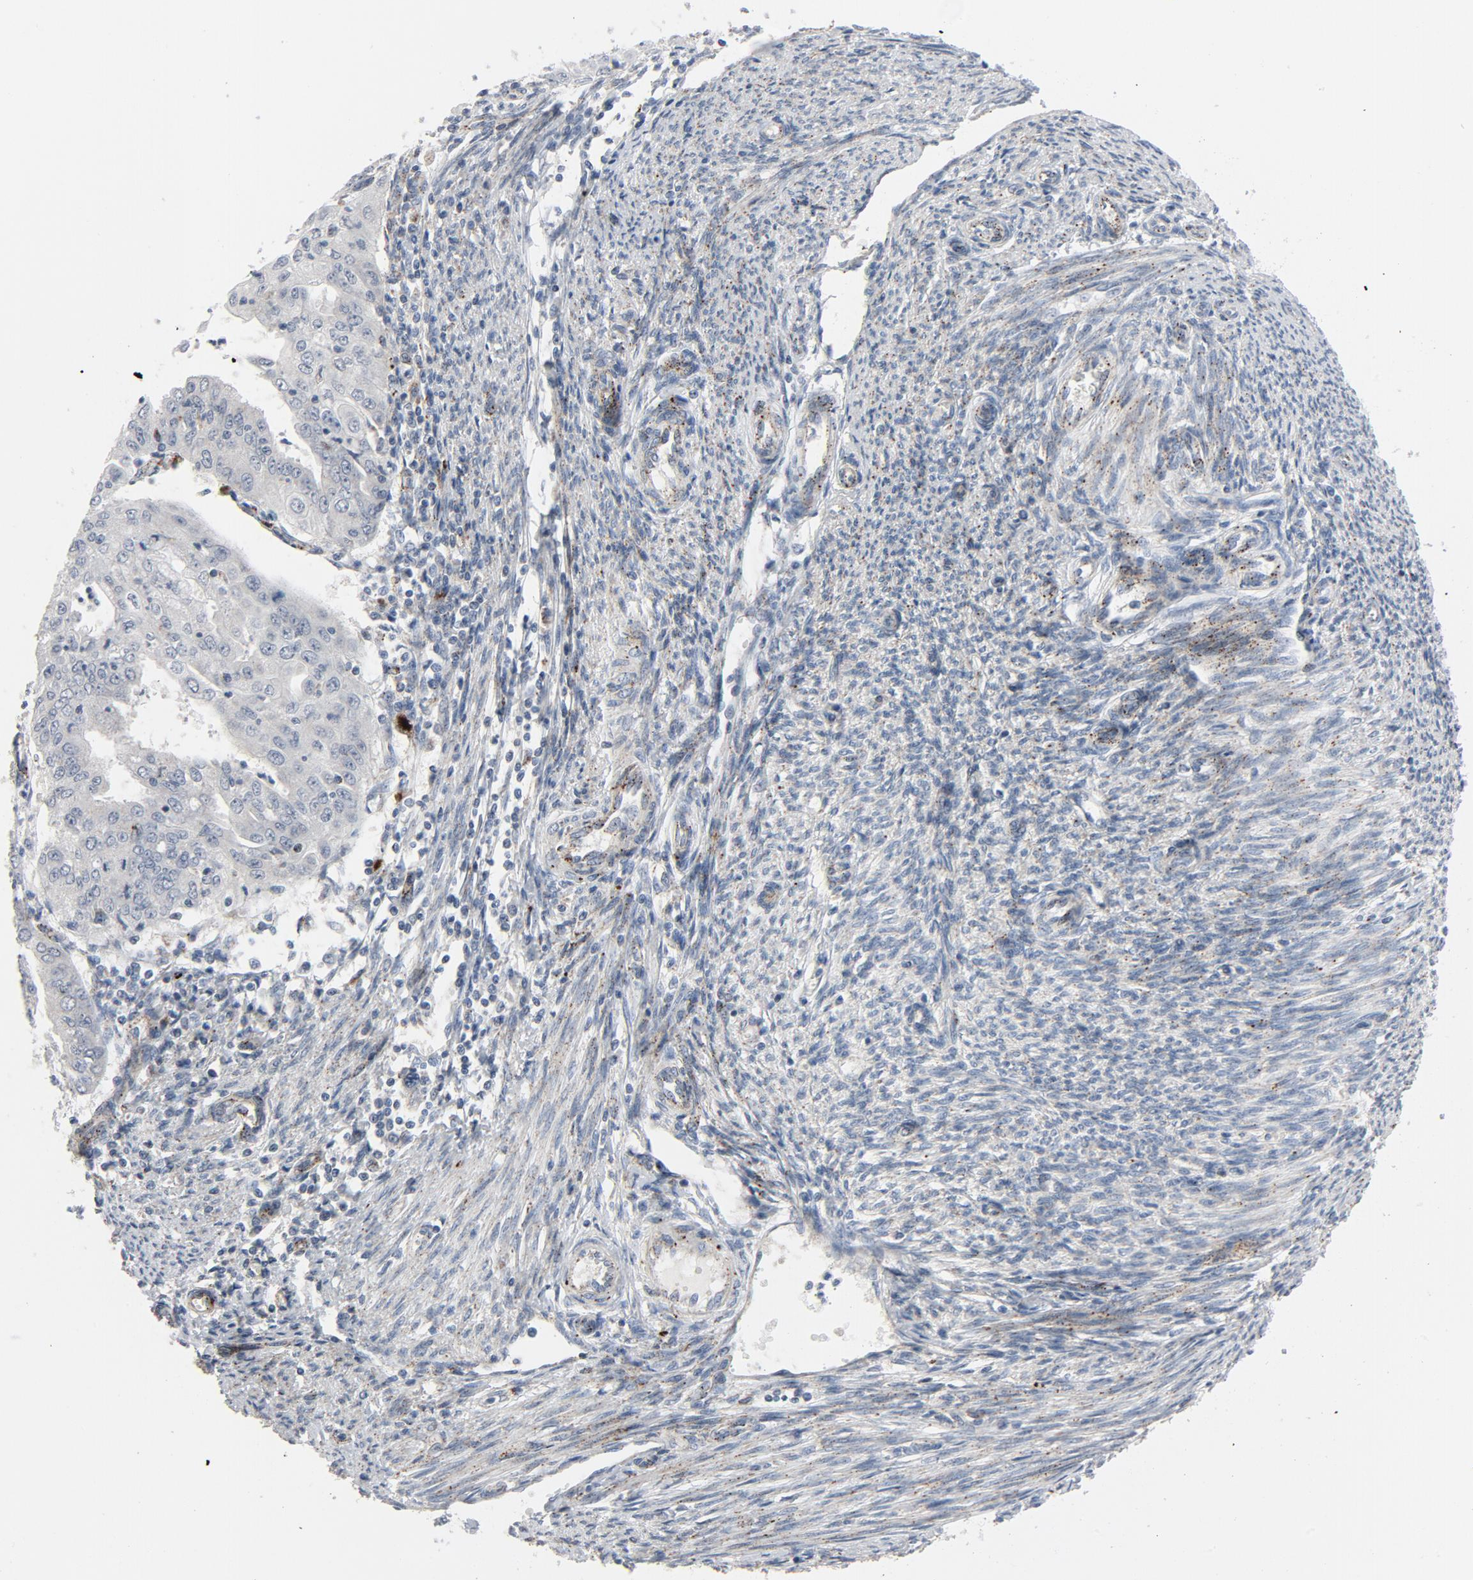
{"staining": {"intensity": "negative", "quantity": "none", "location": "none"}, "tissue": "endometrial cancer", "cell_type": "Tumor cells", "image_type": "cancer", "snomed": [{"axis": "morphology", "description": "Adenocarcinoma, NOS"}, {"axis": "topography", "description": "Uterus"}, {"axis": "topography", "description": "Endometrium"}], "caption": "Tumor cells are negative for protein expression in human adenocarcinoma (endometrial).", "gene": "AKT2", "patient": {"sex": "female", "age": 70}}